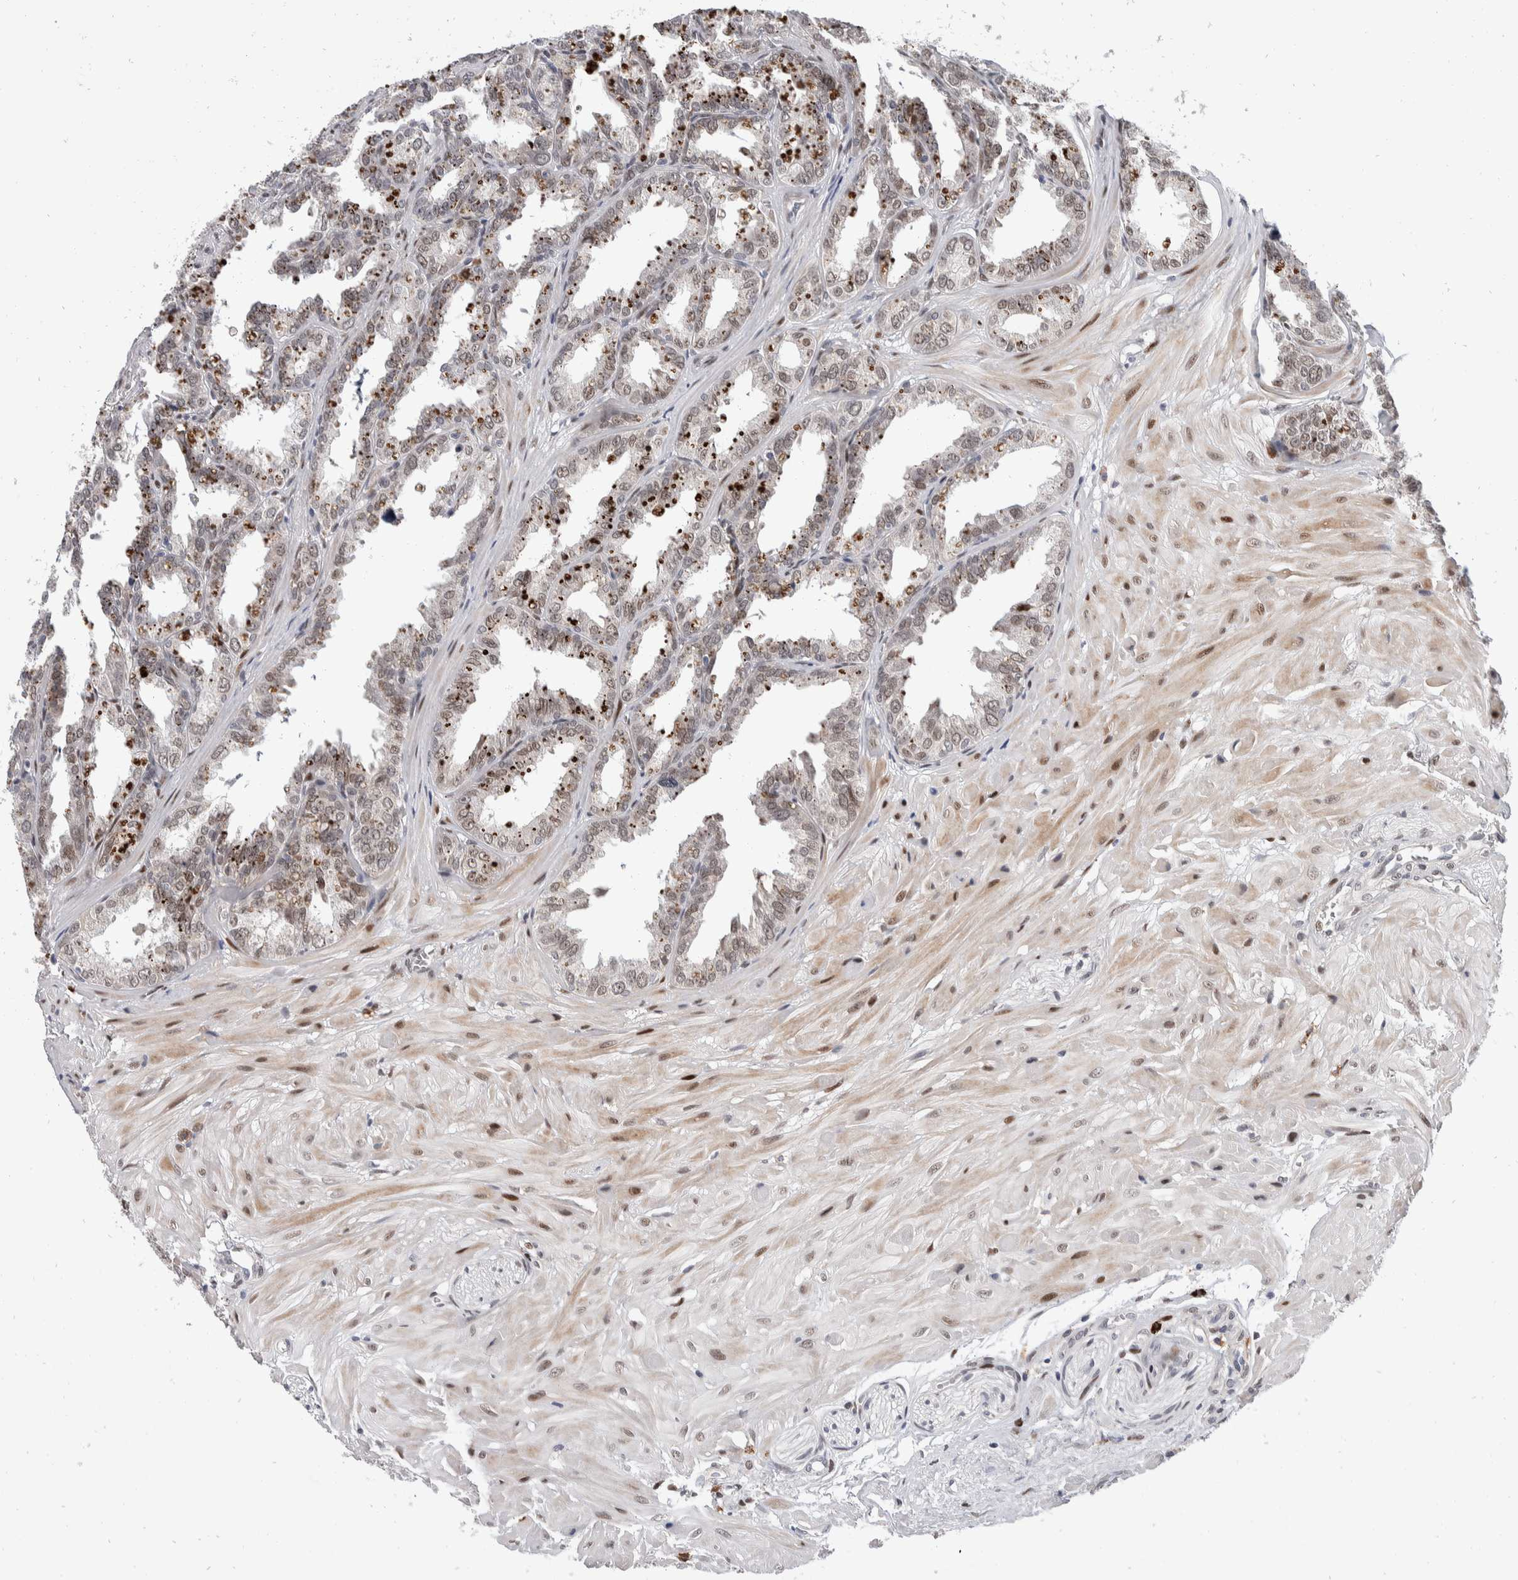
{"staining": {"intensity": "weak", "quantity": "25%-75%", "location": "nuclear"}, "tissue": "seminal vesicle", "cell_type": "Glandular cells", "image_type": "normal", "snomed": [{"axis": "morphology", "description": "Normal tissue, NOS"}, {"axis": "topography", "description": "Prostate"}, {"axis": "topography", "description": "Seminal veicle"}], "caption": "Protein staining of unremarkable seminal vesicle exhibits weak nuclear expression in approximately 25%-75% of glandular cells. Immunohistochemistry stains the protein in brown and the nuclei are stained blue.", "gene": "ZNF703", "patient": {"sex": "male", "age": 51}}